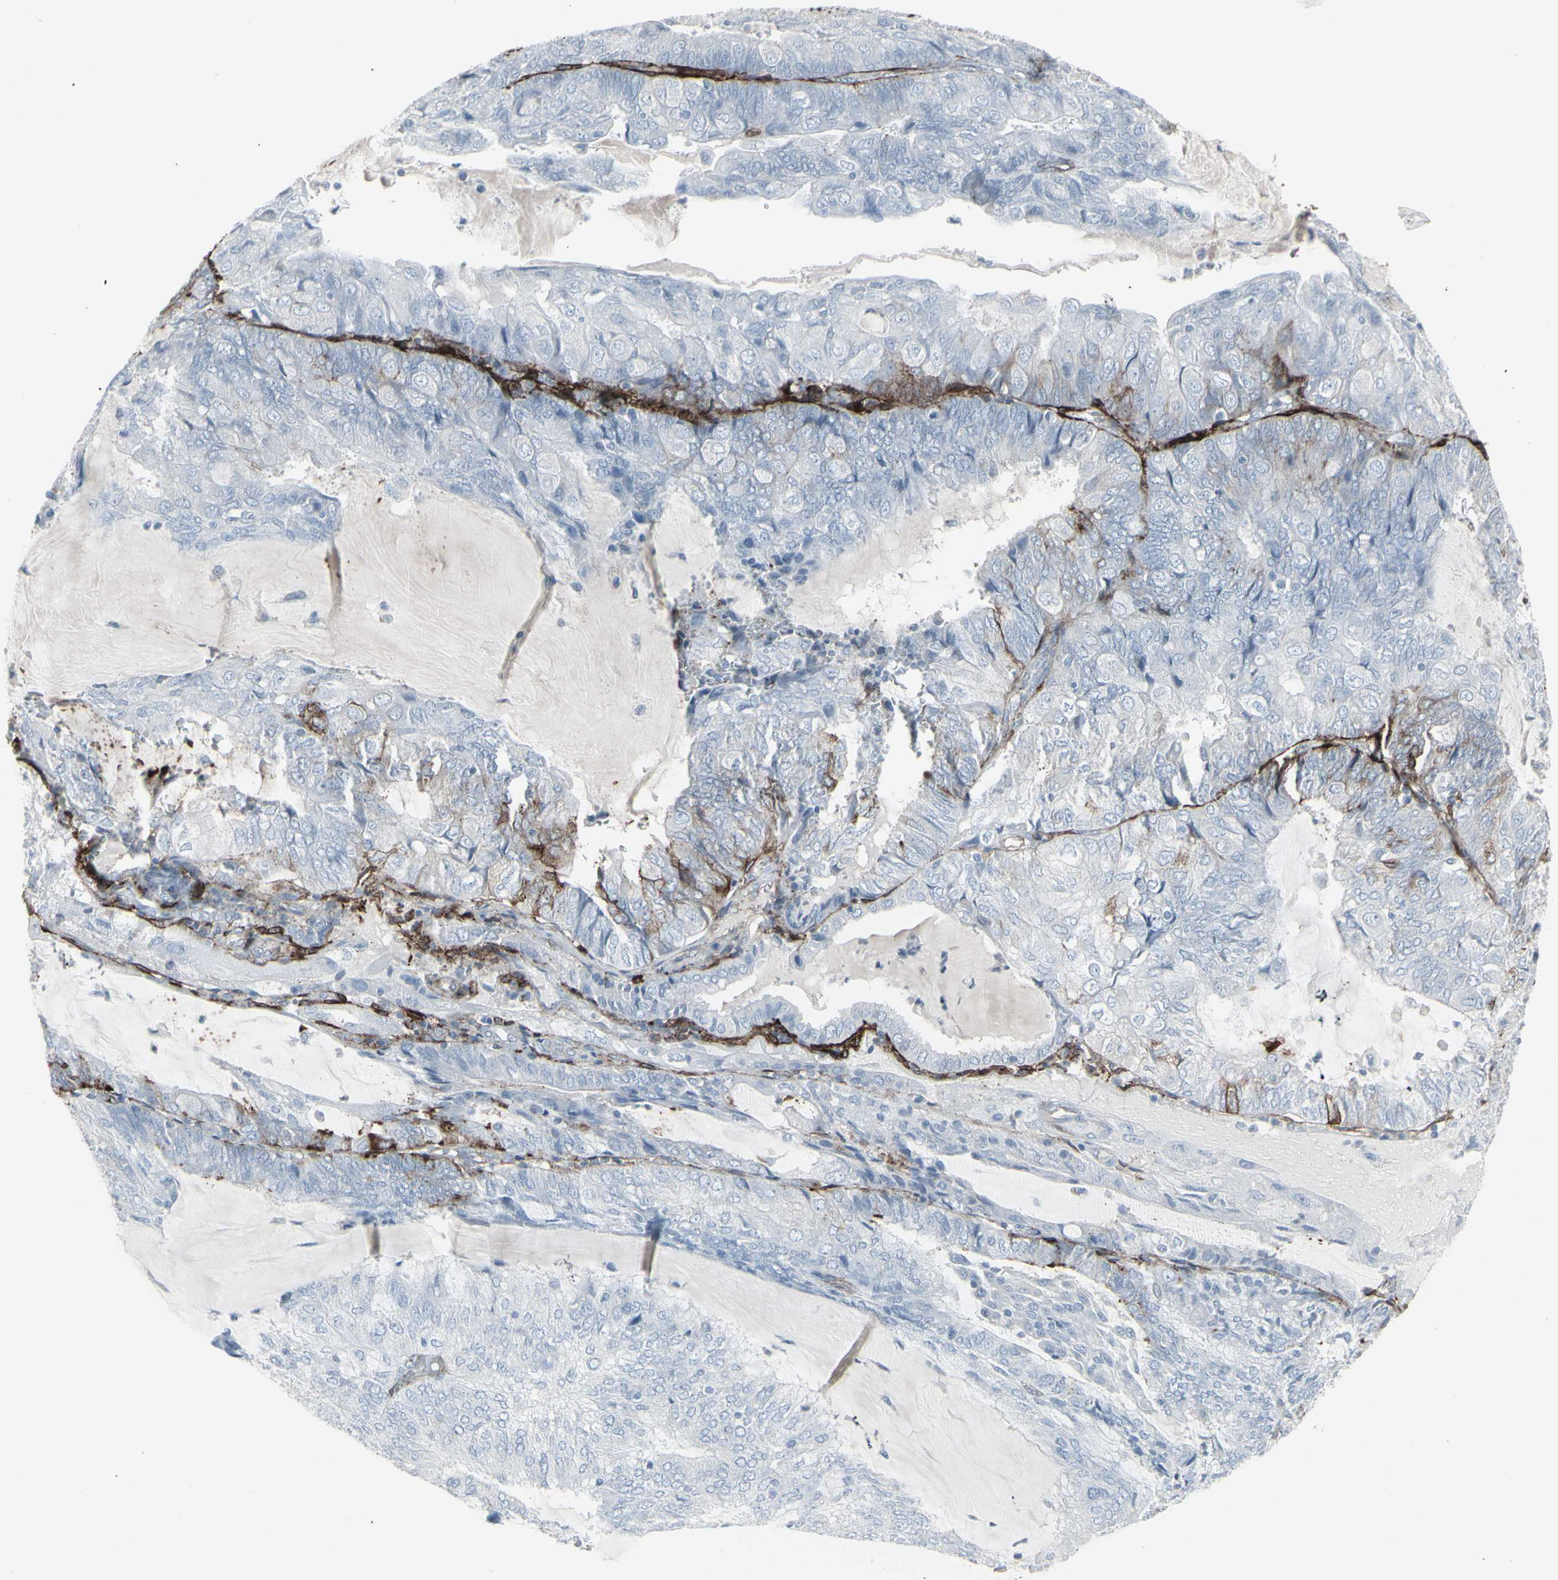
{"staining": {"intensity": "negative", "quantity": "none", "location": "none"}, "tissue": "endometrial cancer", "cell_type": "Tumor cells", "image_type": "cancer", "snomed": [{"axis": "morphology", "description": "Adenocarcinoma, NOS"}, {"axis": "topography", "description": "Endometrium"}], "caption": "Tumor cells are negative for brown protein staining in adenocarcinoma (endometrial). (DAB immunohistochemistry visualized using brightfield microscopy, high magnification).", "gene": "GJA1", "patient": {"sex": "female", "age": 81}}